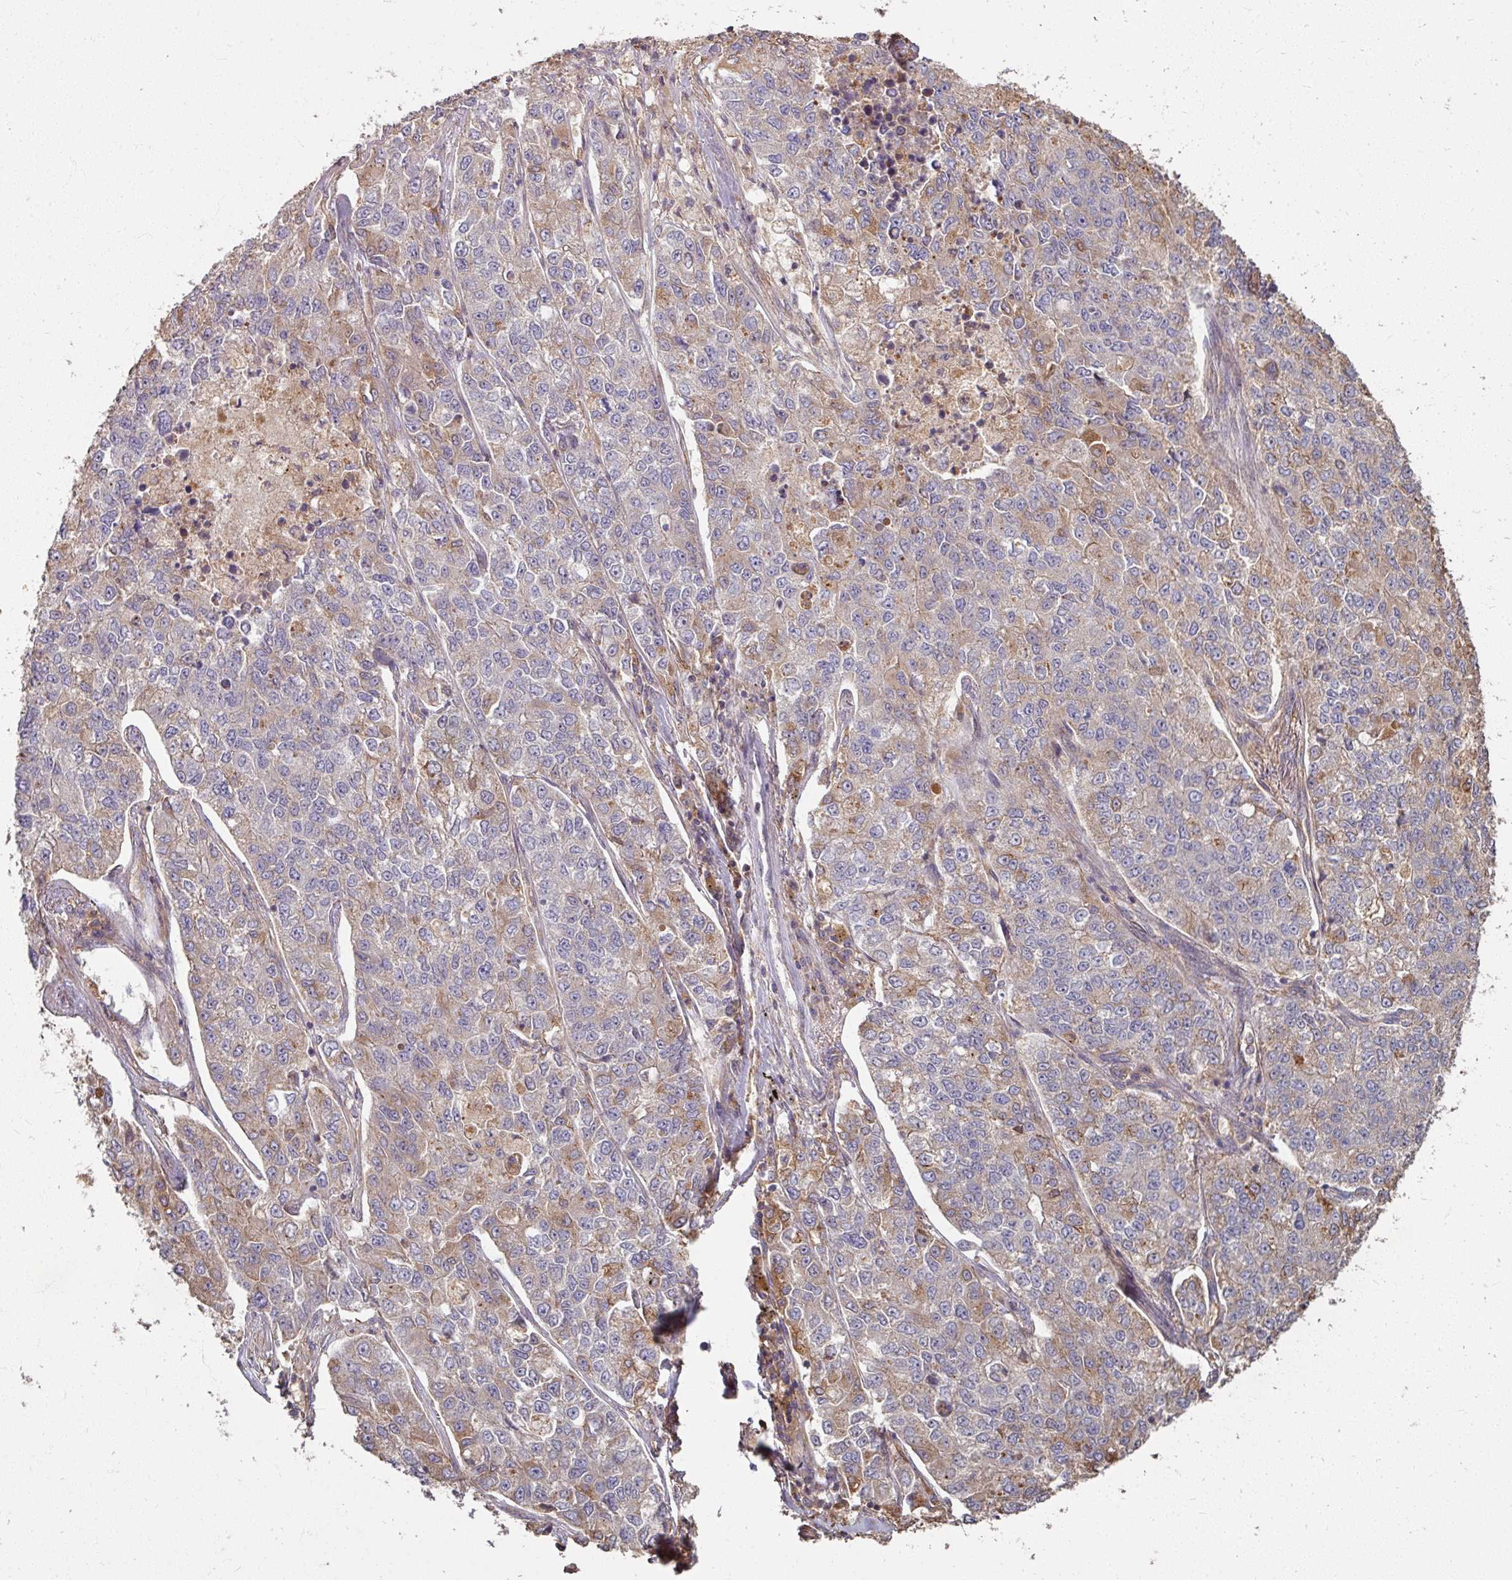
{"staining": {"intensity": "moderate", "quantity": "<25%", "location": "cytoplasmic/membranous"}, "tissue": "lung cancer", "cell_type": "Tumor cells", "image_type": "cancer", "snomed": [{"axis": "morphology", "description": "Adenocarcinoma, NOS"}, {"axis": "topography", "description": "Lung"}], "caption": "The photomicrograph shows staining of lung cancer (adenocarcinoma), revealing moderate cytoplasmic/membranous protein expression (brown color) within tumor cells. The staining was performed using DAB (3,3'-diaminobenzidine) to visualize the protein expression in brown, while the nuclei were stained in blue with hematoxylin (Magnification: 20x).", "gene": "CCDC68", "patient": {"sex": "male", "age": 49}}